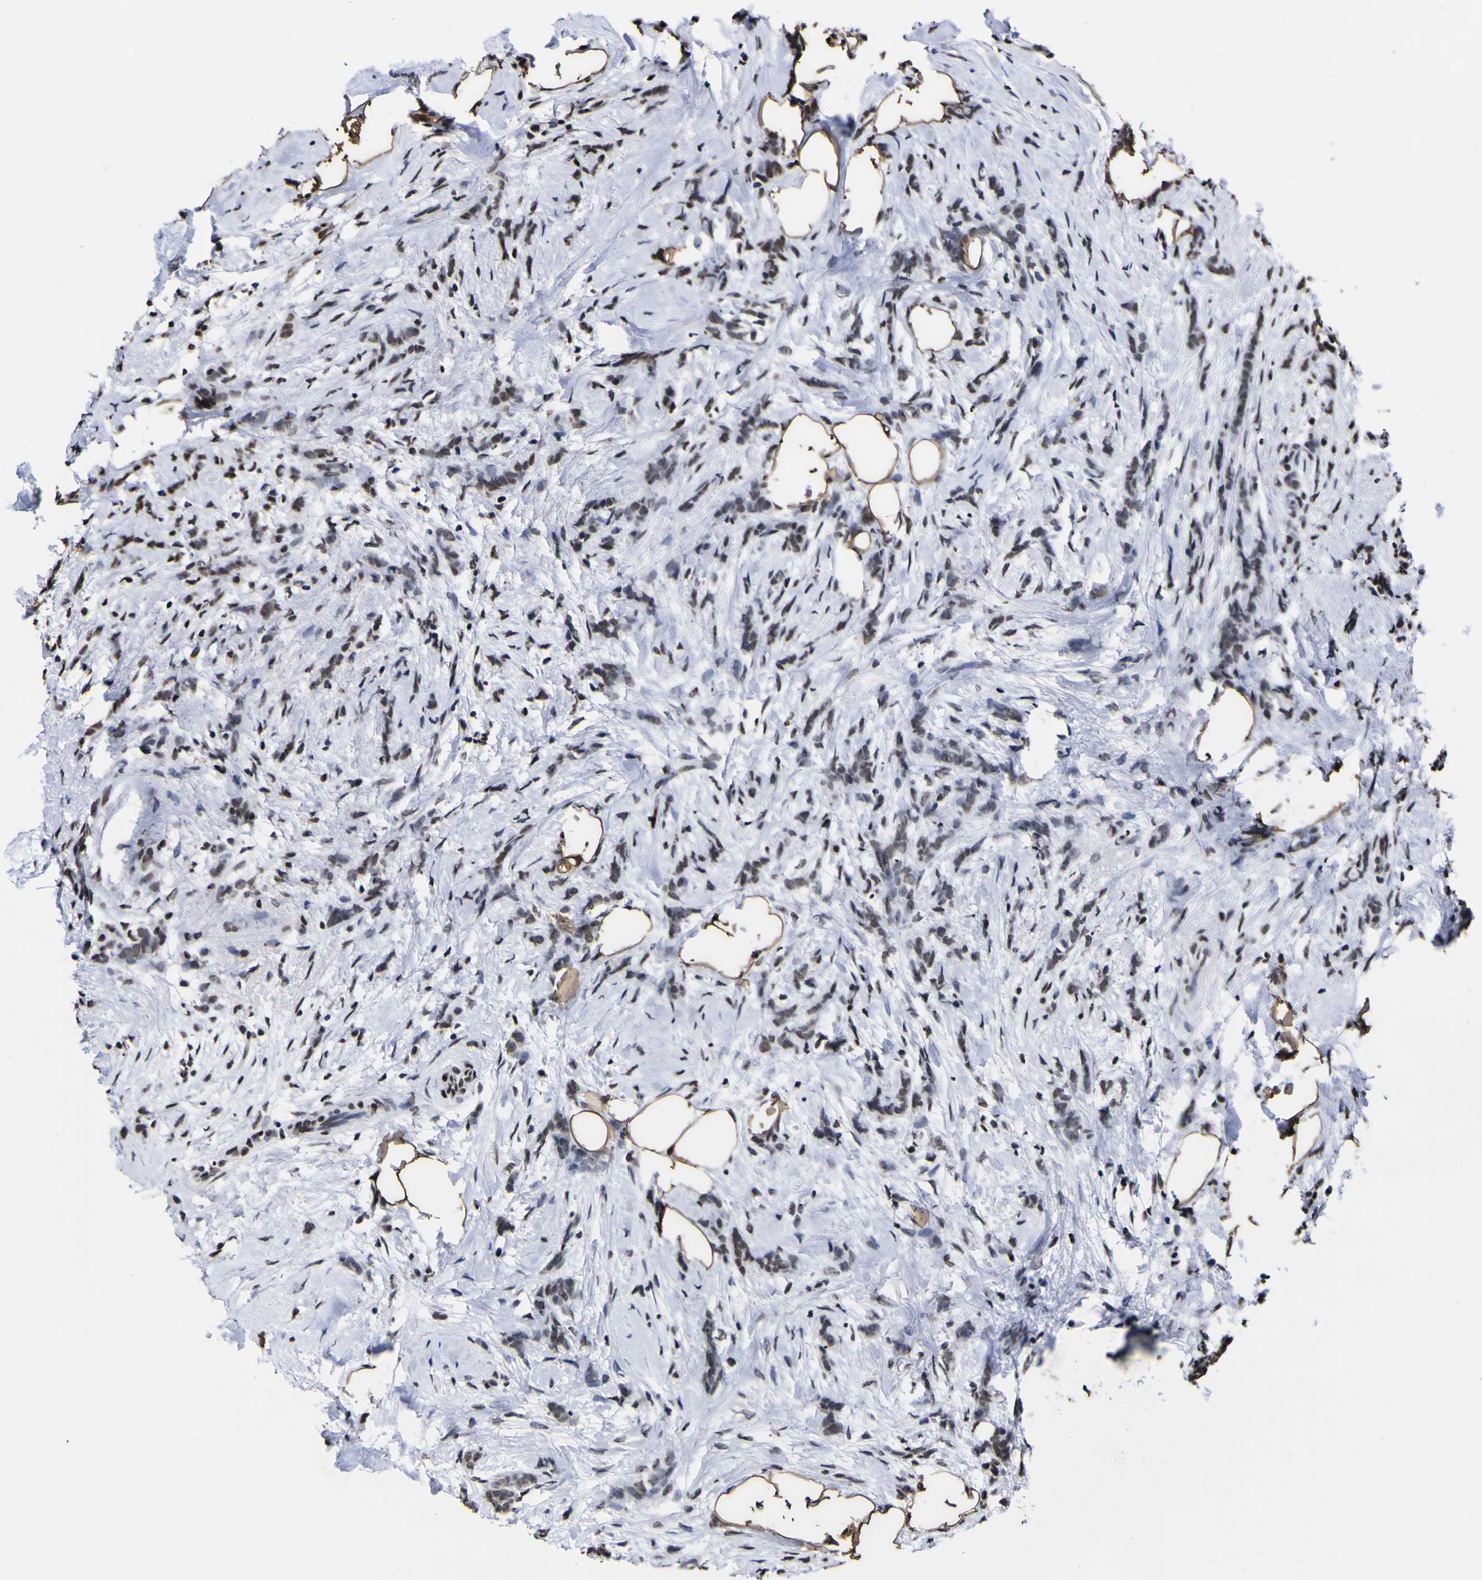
{"staining": {"intensity": "moderate", "quantity": "25%-75%", "location": "nuclear"}, "tissue": "breast cancer", "cell_type": "Tumor cells", "image_type": "cancer", "snomed": [{"axis": "morphology", "description": "Lobular carcinoma, in situ"}, {"axis": "morphology", "description": "Lobular carcinoma"}, {"axis": "topography", "description": "Breast"}], "caption": "Immunohistochemistry (IHC) staining of breast cancer (lobular carcinoma), which shows medium levels of moderate nuclear positivity in about 25%-75% of tumor cells indicating moderate nuclear protein staining. The staining was performed using DAB (3,3'-diaminobenzidine) (brown) for protein detection and nuclei were counterstained in hematoxylin (blue).", "gene": "PIAS1", "patient": {"sex": "female", "age": 41}}